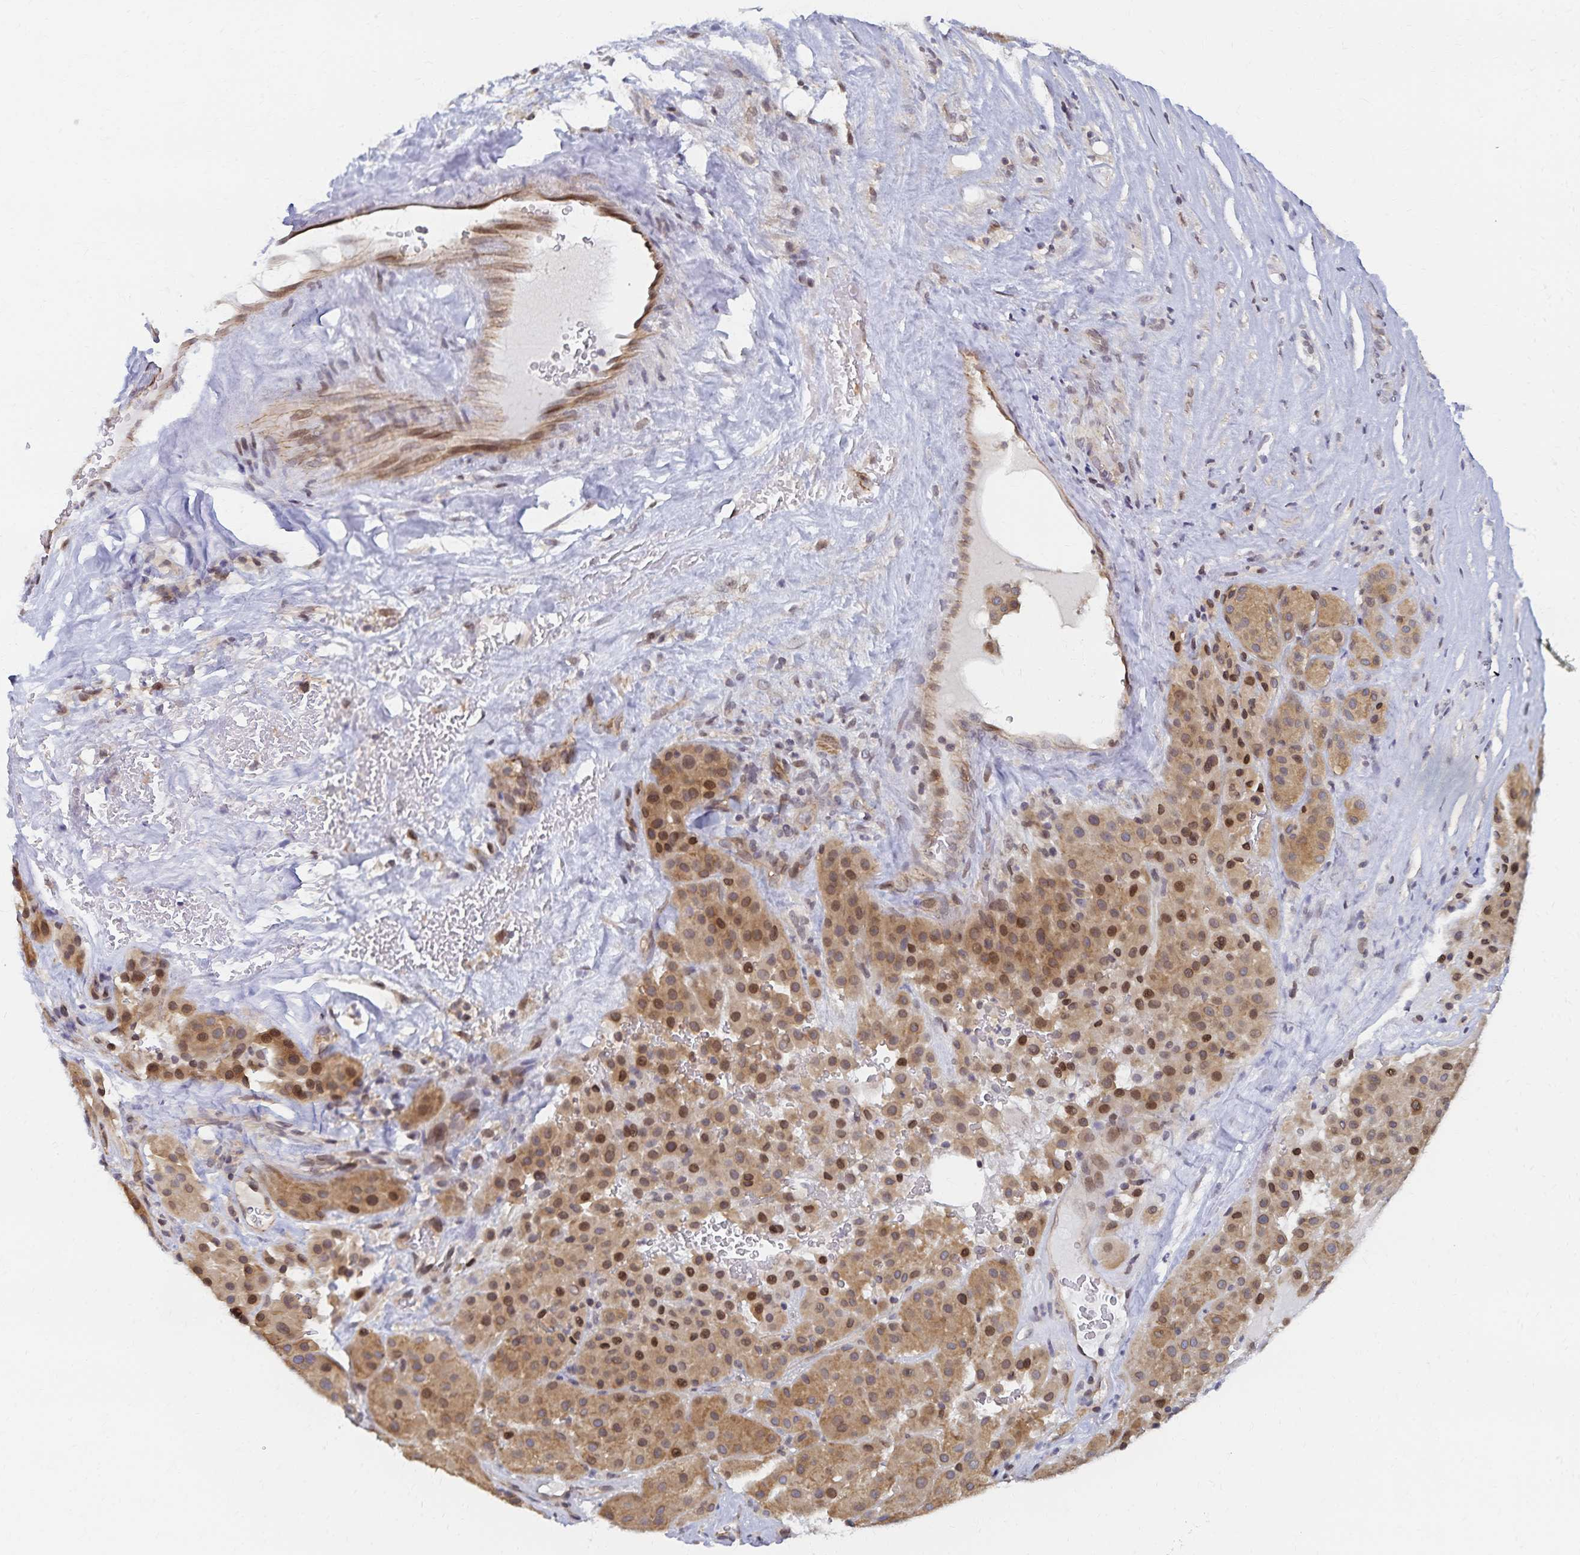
{"staining": {"intensity": "moderate", "quantity": ">75%", "location": "cytoplasmic/membranous,nuclear"}, "tissue": "melanoma", "cell_type": "Tumor cells", "image_type": "cancer", "snomed": [{"axis": "morphology", "description": "Malignant melanoma, Metastatic site"}, {"axis": "topography", "description": "Smooth muscle"}], "caption": "The histopathology image reveals a brown stain indicating the presence of a protein in the cytoplasmic/membranous and nuclear of tumor cells in melanoma. The staining is performed using DAB (3,3'-diaminobenzidine) brown chromogen to label protein expression. The nuclei are counter-stained blue using hematoxylin.", "gene": "RAB9B", "patient": {"sex": "male", "age": 41}}